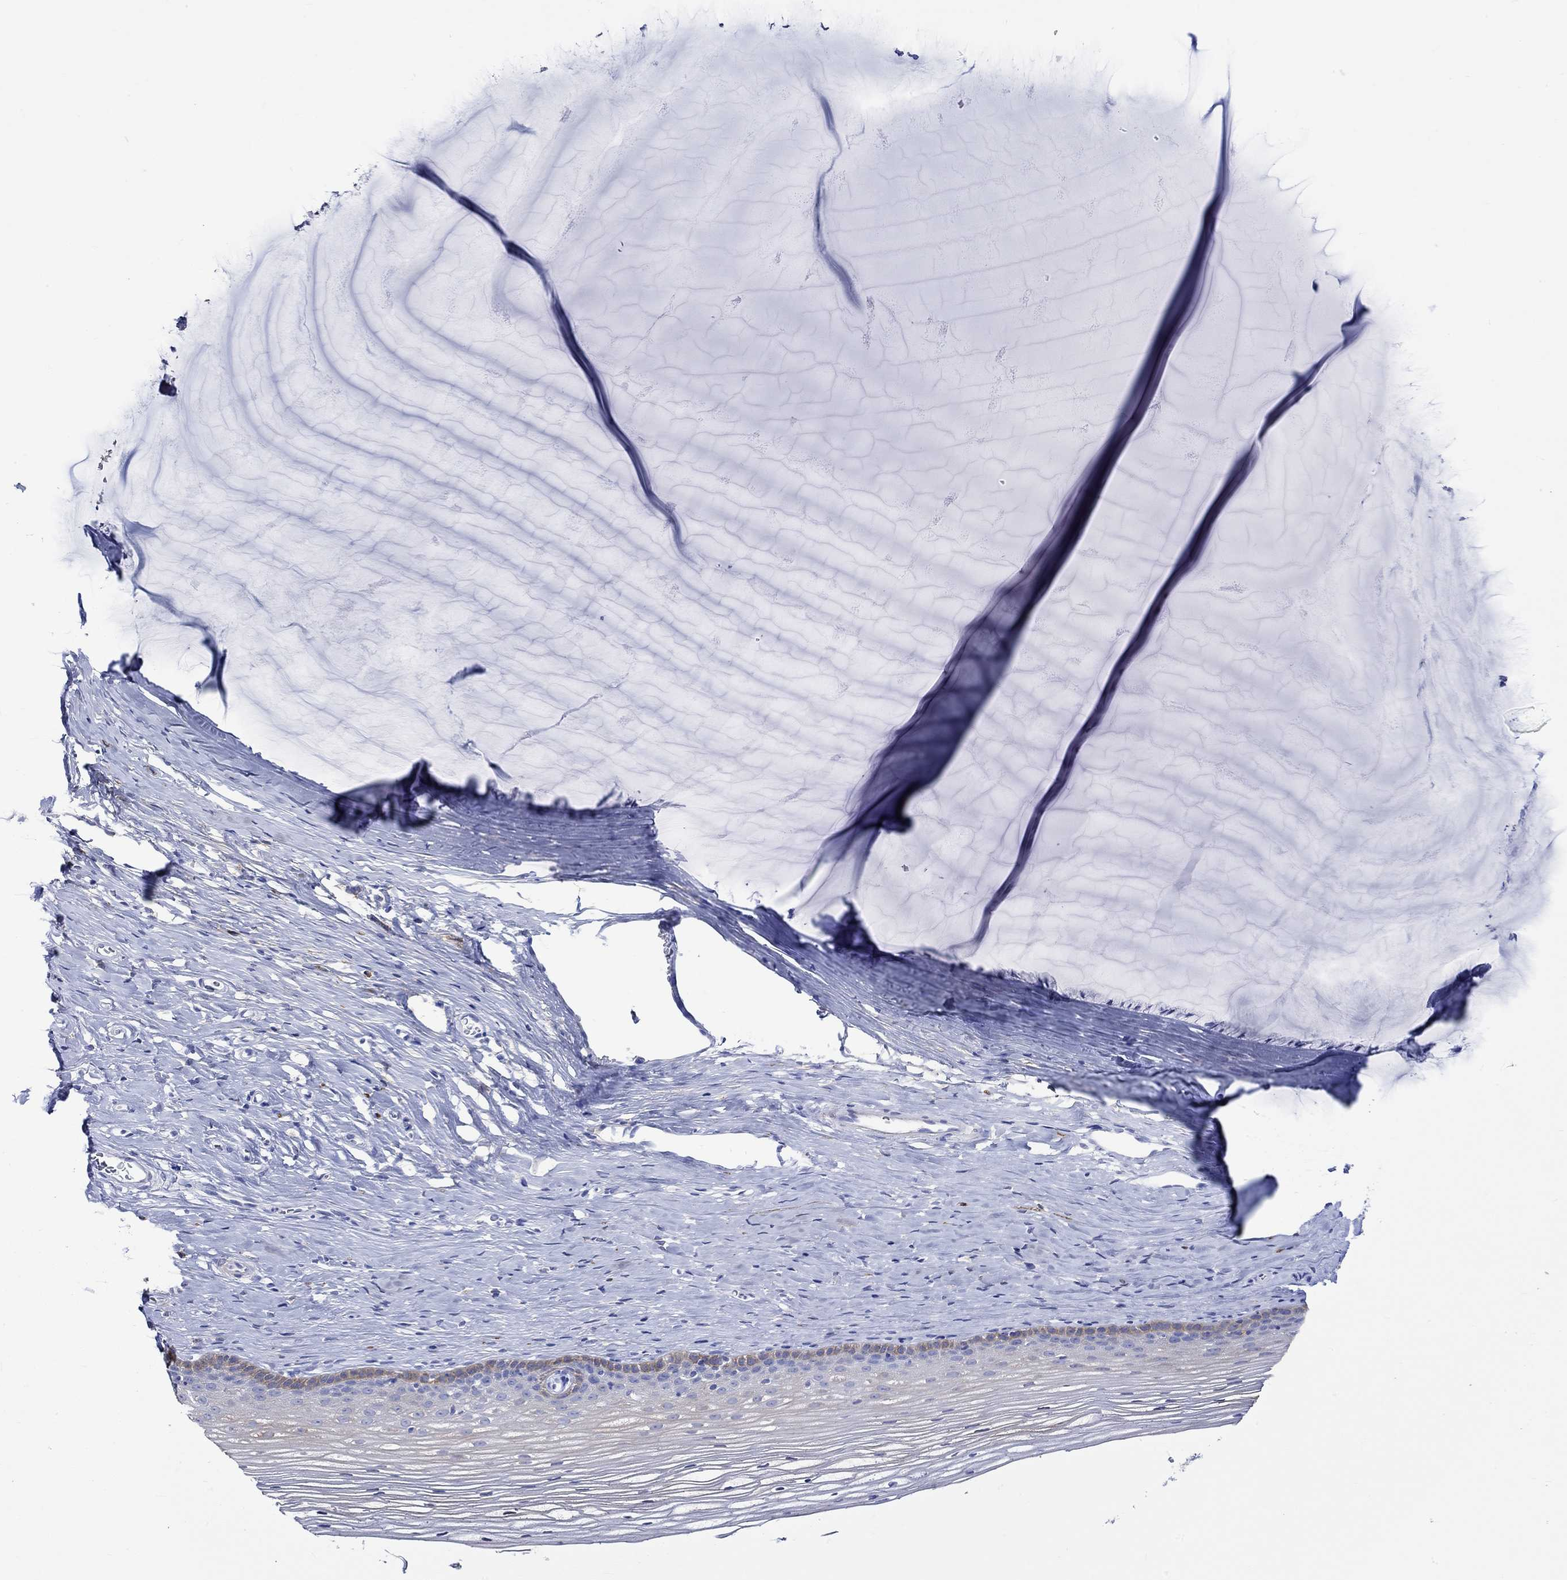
{"staining": {"intensity": "negative", "quantity": "none", "location": "none"}, "tissue": "cervix", "cell_type": "Squamous epithelial cells", "image_type": "normal", "snomed": [{"axis": "morphology", "description": "Normal tissue, NOS"}, {"axis": "topography", "description": "Cervix"}], "caption": "Immunohistochemistry histopathology image of normal cervix: cervix stained with DAB demonstrates no significant protein staining in squamous epithelial cells. (DAB immunohistochemistry (IHC) visualized using brightfield microscopy, high magnification).", "gene": "CRYAB", "patient": {"sex": "female", "age": 40}}